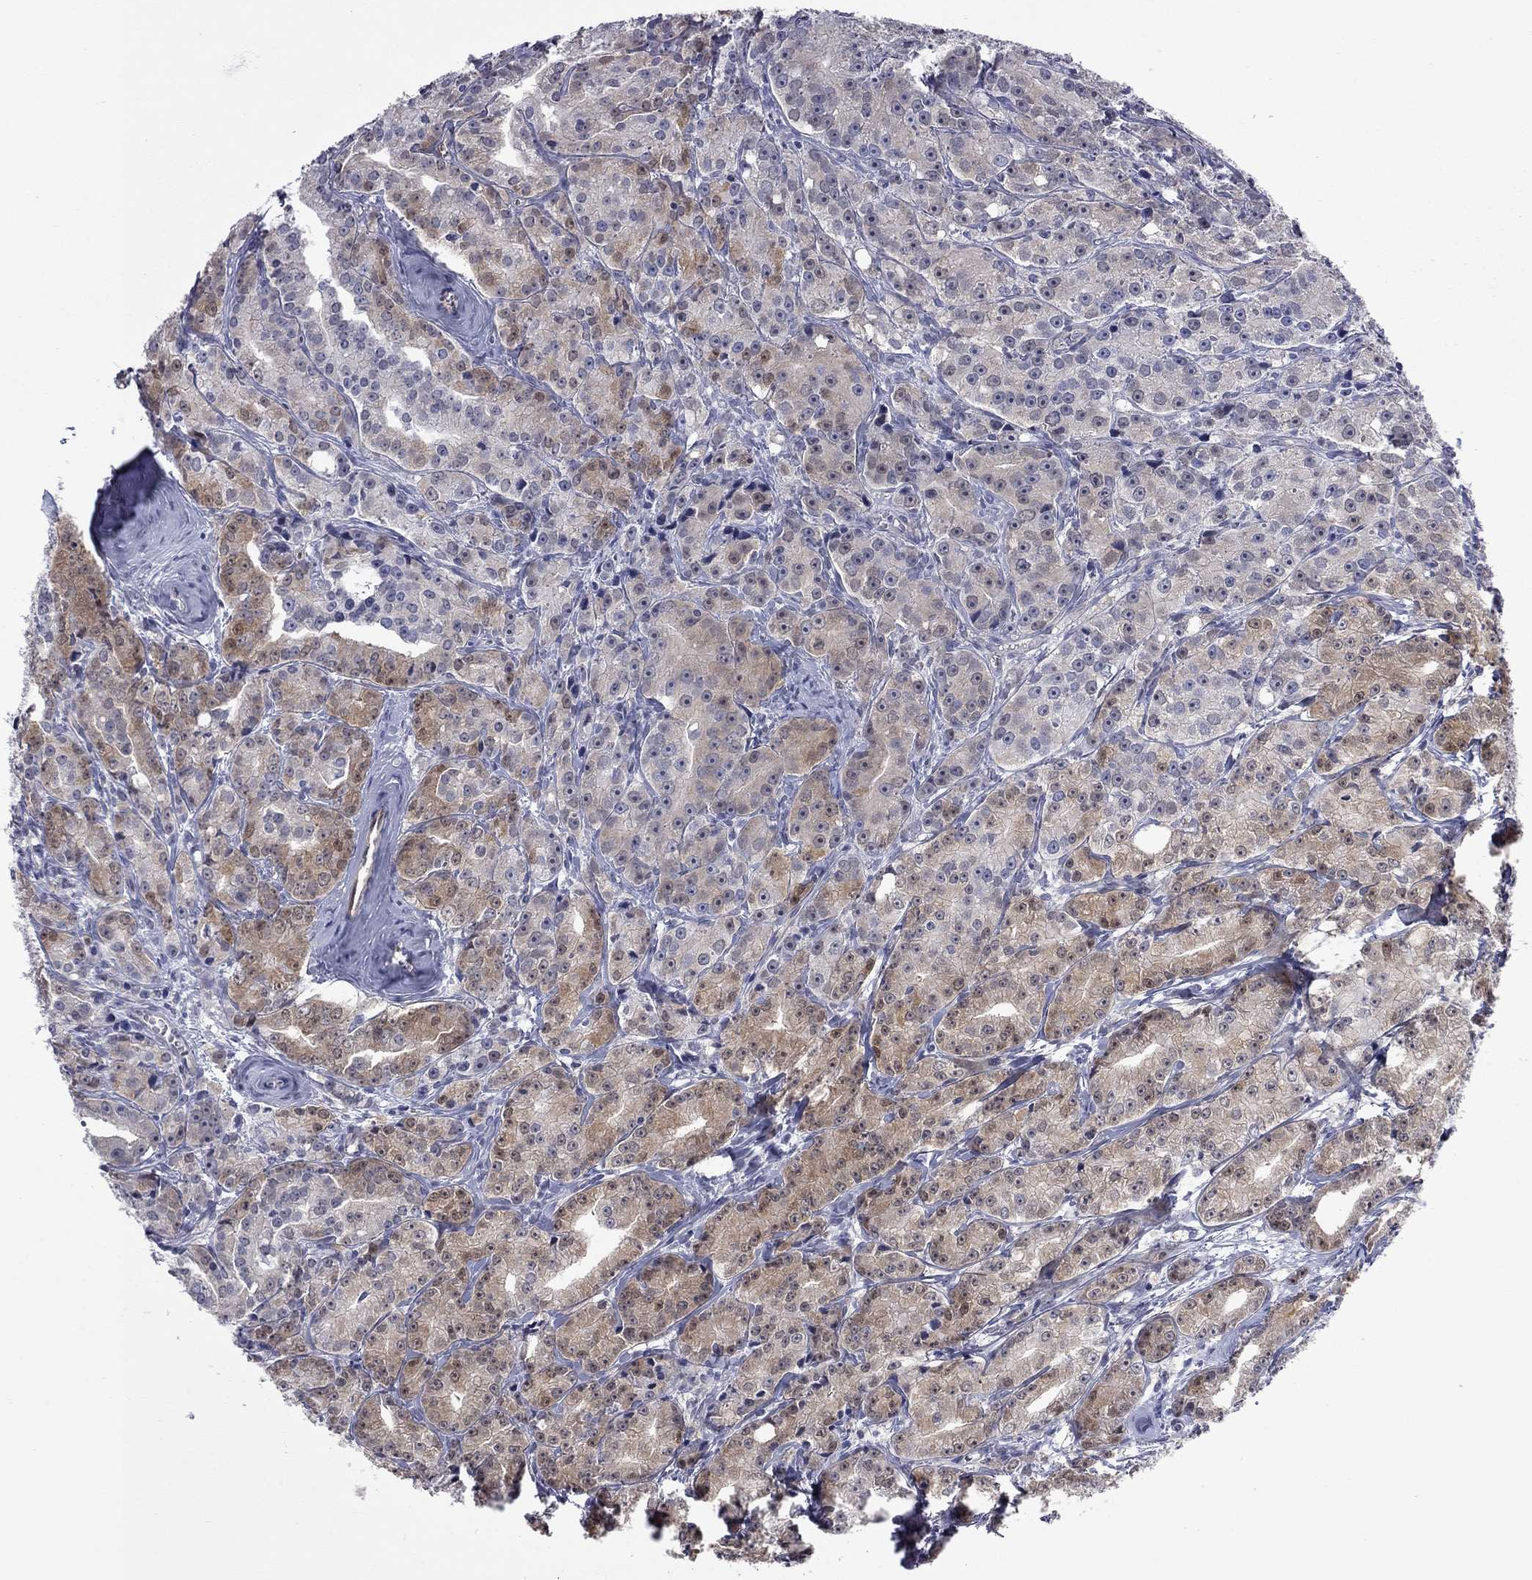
{"staining": {"intensity": "moderate", "quantity": "25%-75%", "location": "cytoplasmic/membranous"}, "tissue": "prostate cancer", "cell_type": "Tumor cells", "image_type": "cancer", "snomed": [{"axis": "morphology", "description": "Adenocarcinoma, Medium grade"}, {"axis": "topography", "description": "Prostate"}], "caption": "DAB (3,3'-diaminobenzidine) immunohistochemical staining of prostate cancer (medium-grade adenocarcinoma) reveals moderate cytoplasmic/membranous protein expression in about 25%-75% of tumor cells. (IHC, brightfield microscopy, high magnification).", "gene": "CTNNBIP1", "patient": {"sex": "male", "age": 74}}